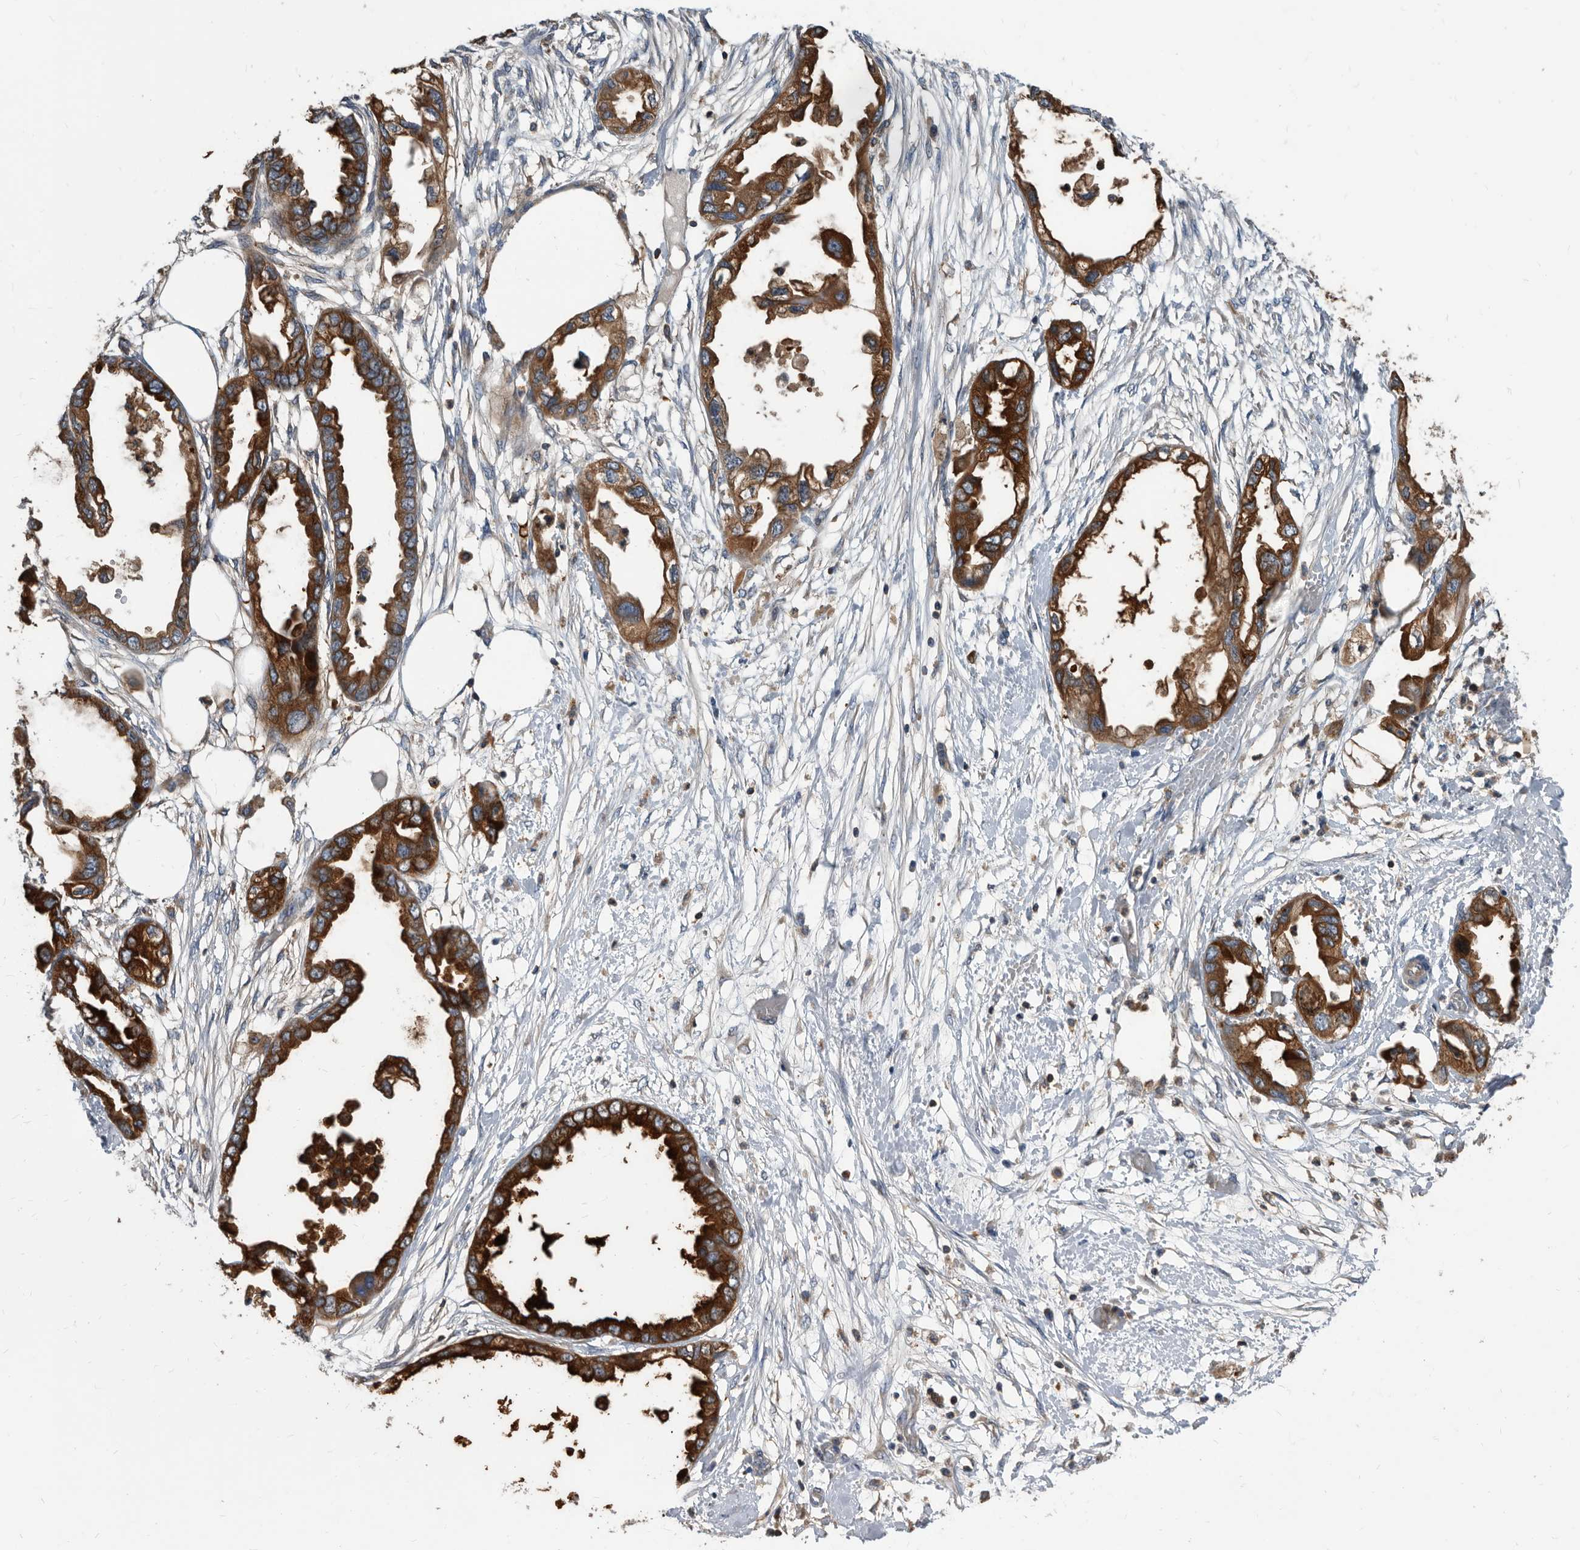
{"staining": {"intensity": "strong", "quantity": ">75%", "location": "cytoplasmic/membranous"}, "tissue": "endometrial cancer", "cell_type": "Tumor cells", "image_type": "cancer", "snomed": [{"axis": "morphology", "description": "Adenocarcinoma, NOS"}, {"axis": "morphology", "description": "Adenocarcinoma, metastatic, NOS"}, {"axis": "topography", "description": "Adipose tissue"}, {"axis": "topography", "description": "Endometrium"}], "caption": "This image displays IHC staining of human endometrial metastatic adenocarcinoma, with high strong cytoplasmic/membranous positivity in about >75% of tumor cells.", "gene": "APEH", "patient": {"sex": "female", "age": 67}}